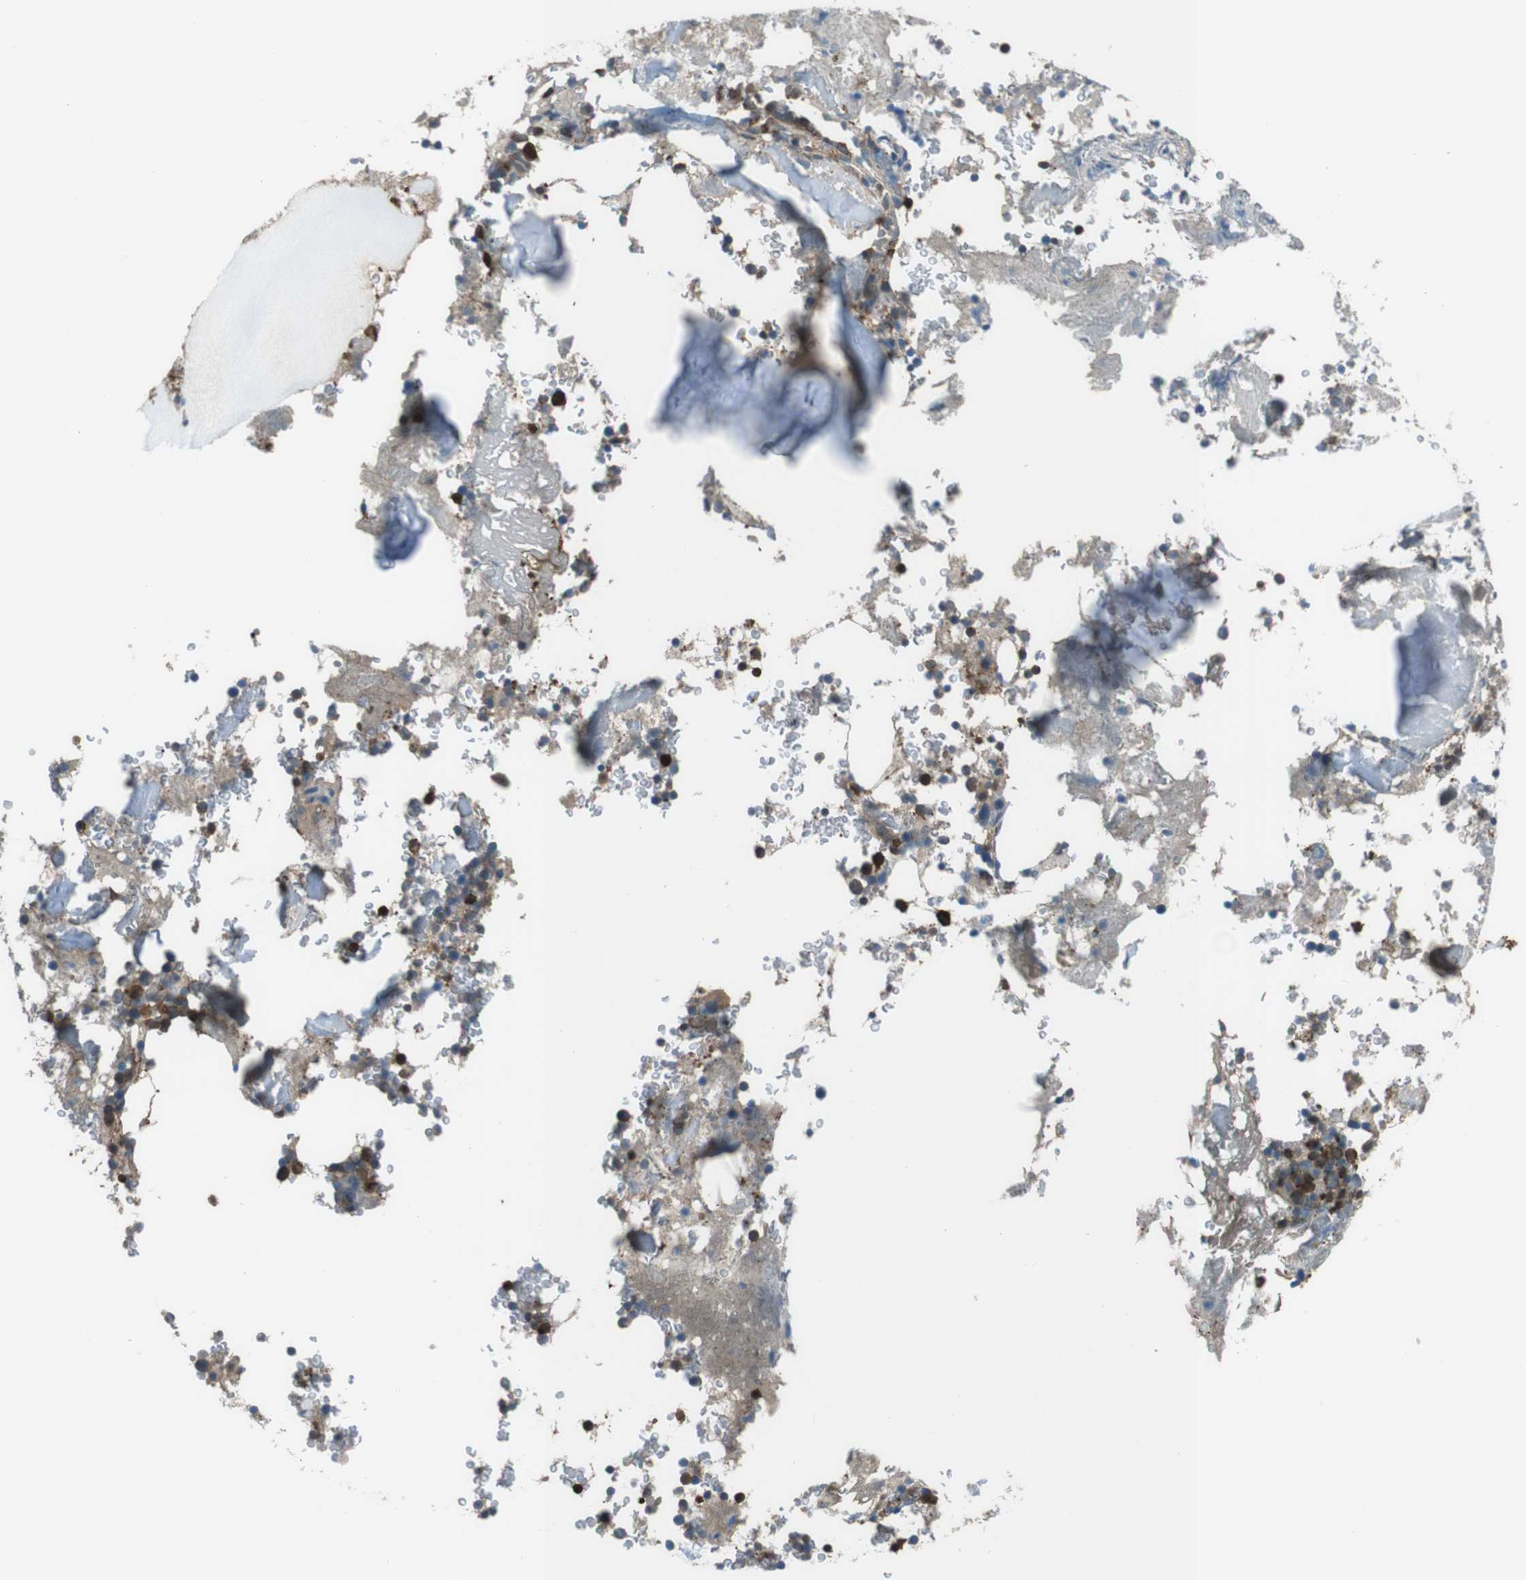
{"staining": {"intensity": "moderate", "quantity": "25%-75%", "location": "cytoplasmic/membranous,nuclear"}, "tissue": "bone marrow", "cell_type": "Hematopoietic cells", "image_type": "normal", "snomed": [{"axis": "morphology", "description": "Normal tissue, NOS"}, {"axis": "topography", "description": "Bone marrow"}], "caption": "IHC (DAB) staining of normal human bone marrow demonstrates moderate cytoplasmic/membranous,nuclear protein positivity in approximately 25%-75% of hematopoietic cells.", "gene": "TWSG1", "patient": {"sex": "male"}}